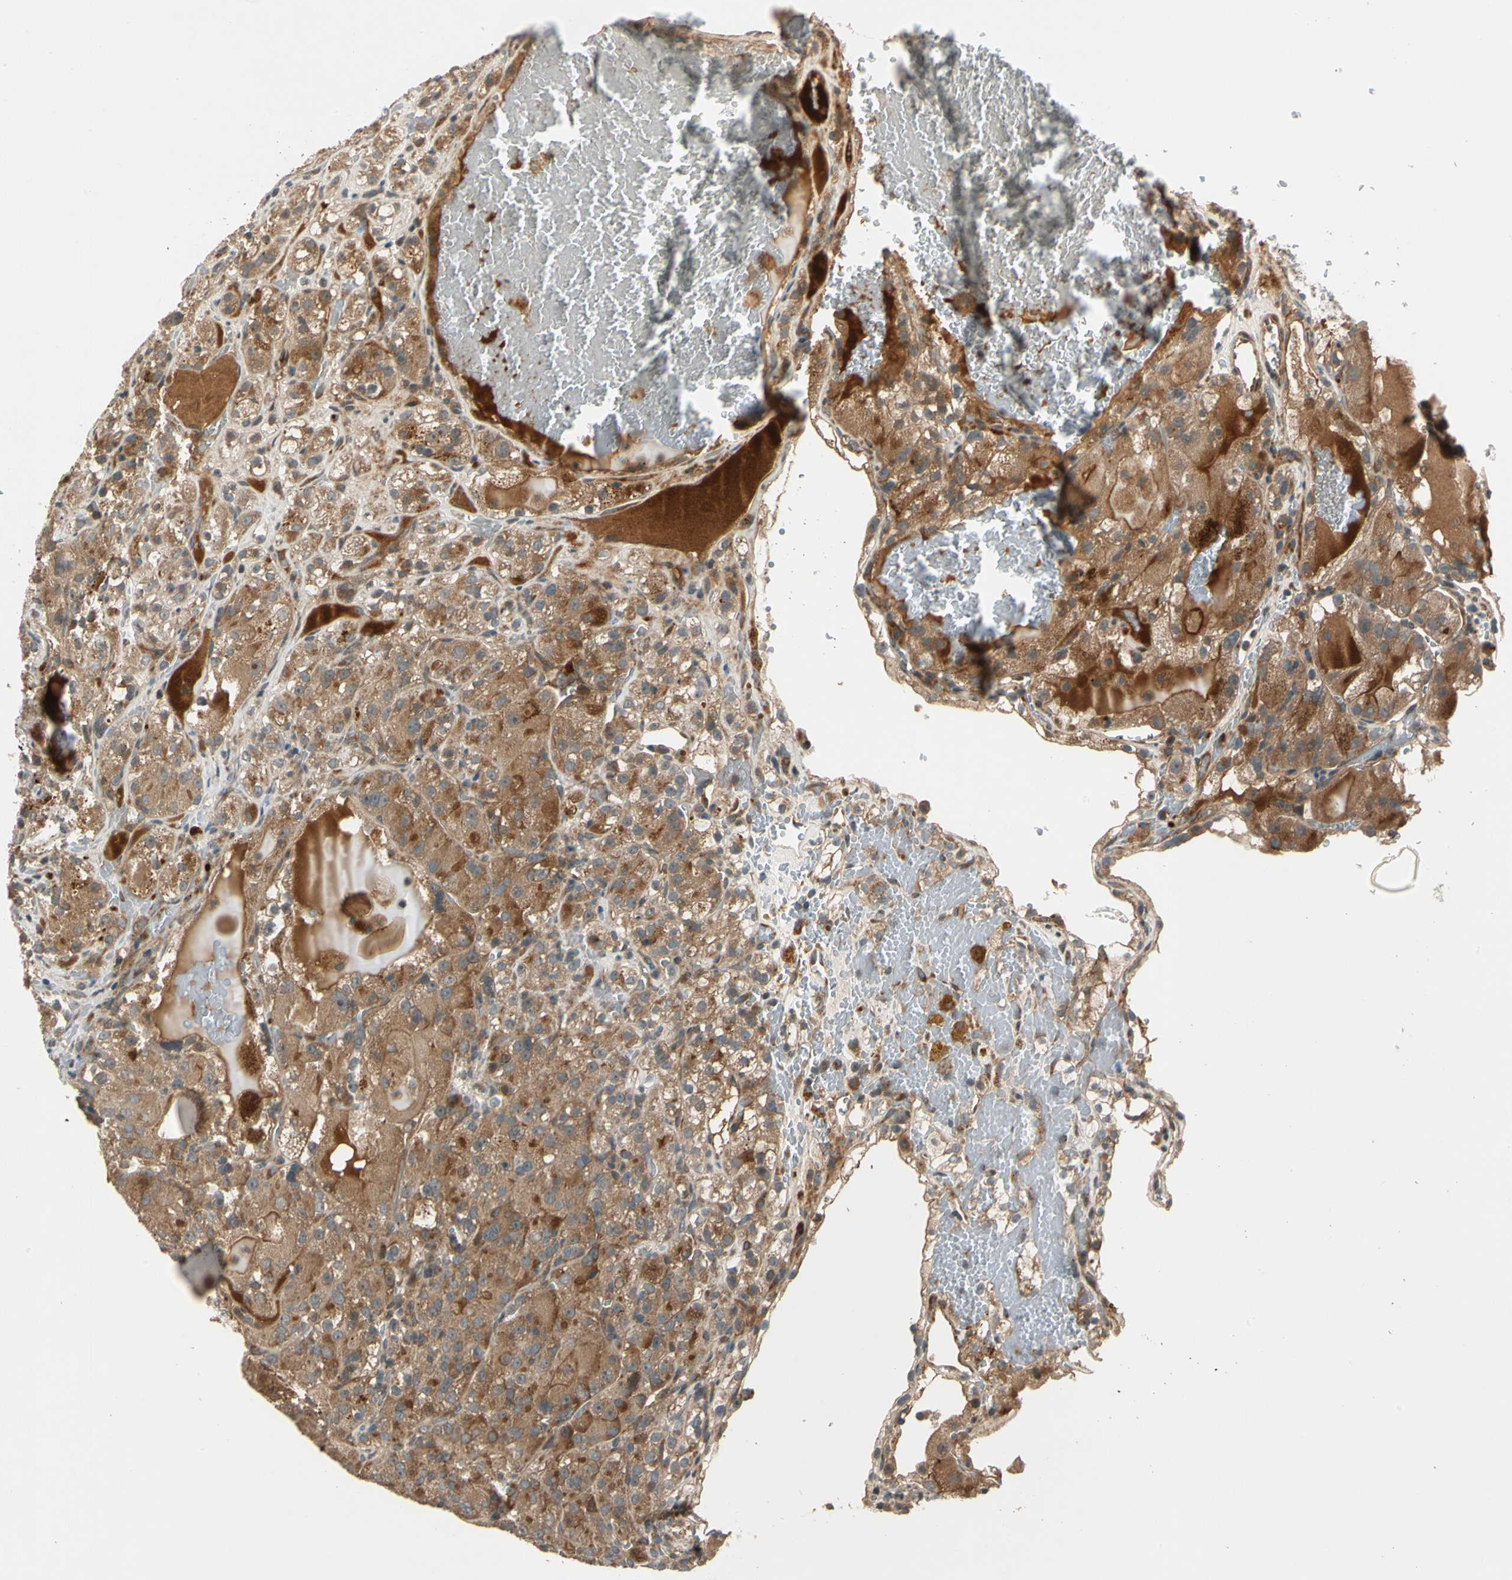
{"staining": {"intensity": "moderate", "quantity": ">75%", "location": "cytoplasmic/membranous"}, "tissue": "renal cancer", "cell_type": "Tumor cells", "image_type": "cancer", "snomed": [{"axis": "morphology", "description": "Normal tissue, NOS"}, {"axis": "morphology", "description": "Adenocarcinoma, NOS"}, {"axis": "topography", "description": "Kidney"}], "caption": "The image reveals staining of adenocarcinoma (renal), revealing moderate cytoplasmic/membranous protein positivity (brown color) within tumor cells.", "gene": "ACVR1C", "patient": {"sex": "male", "age": 61}}